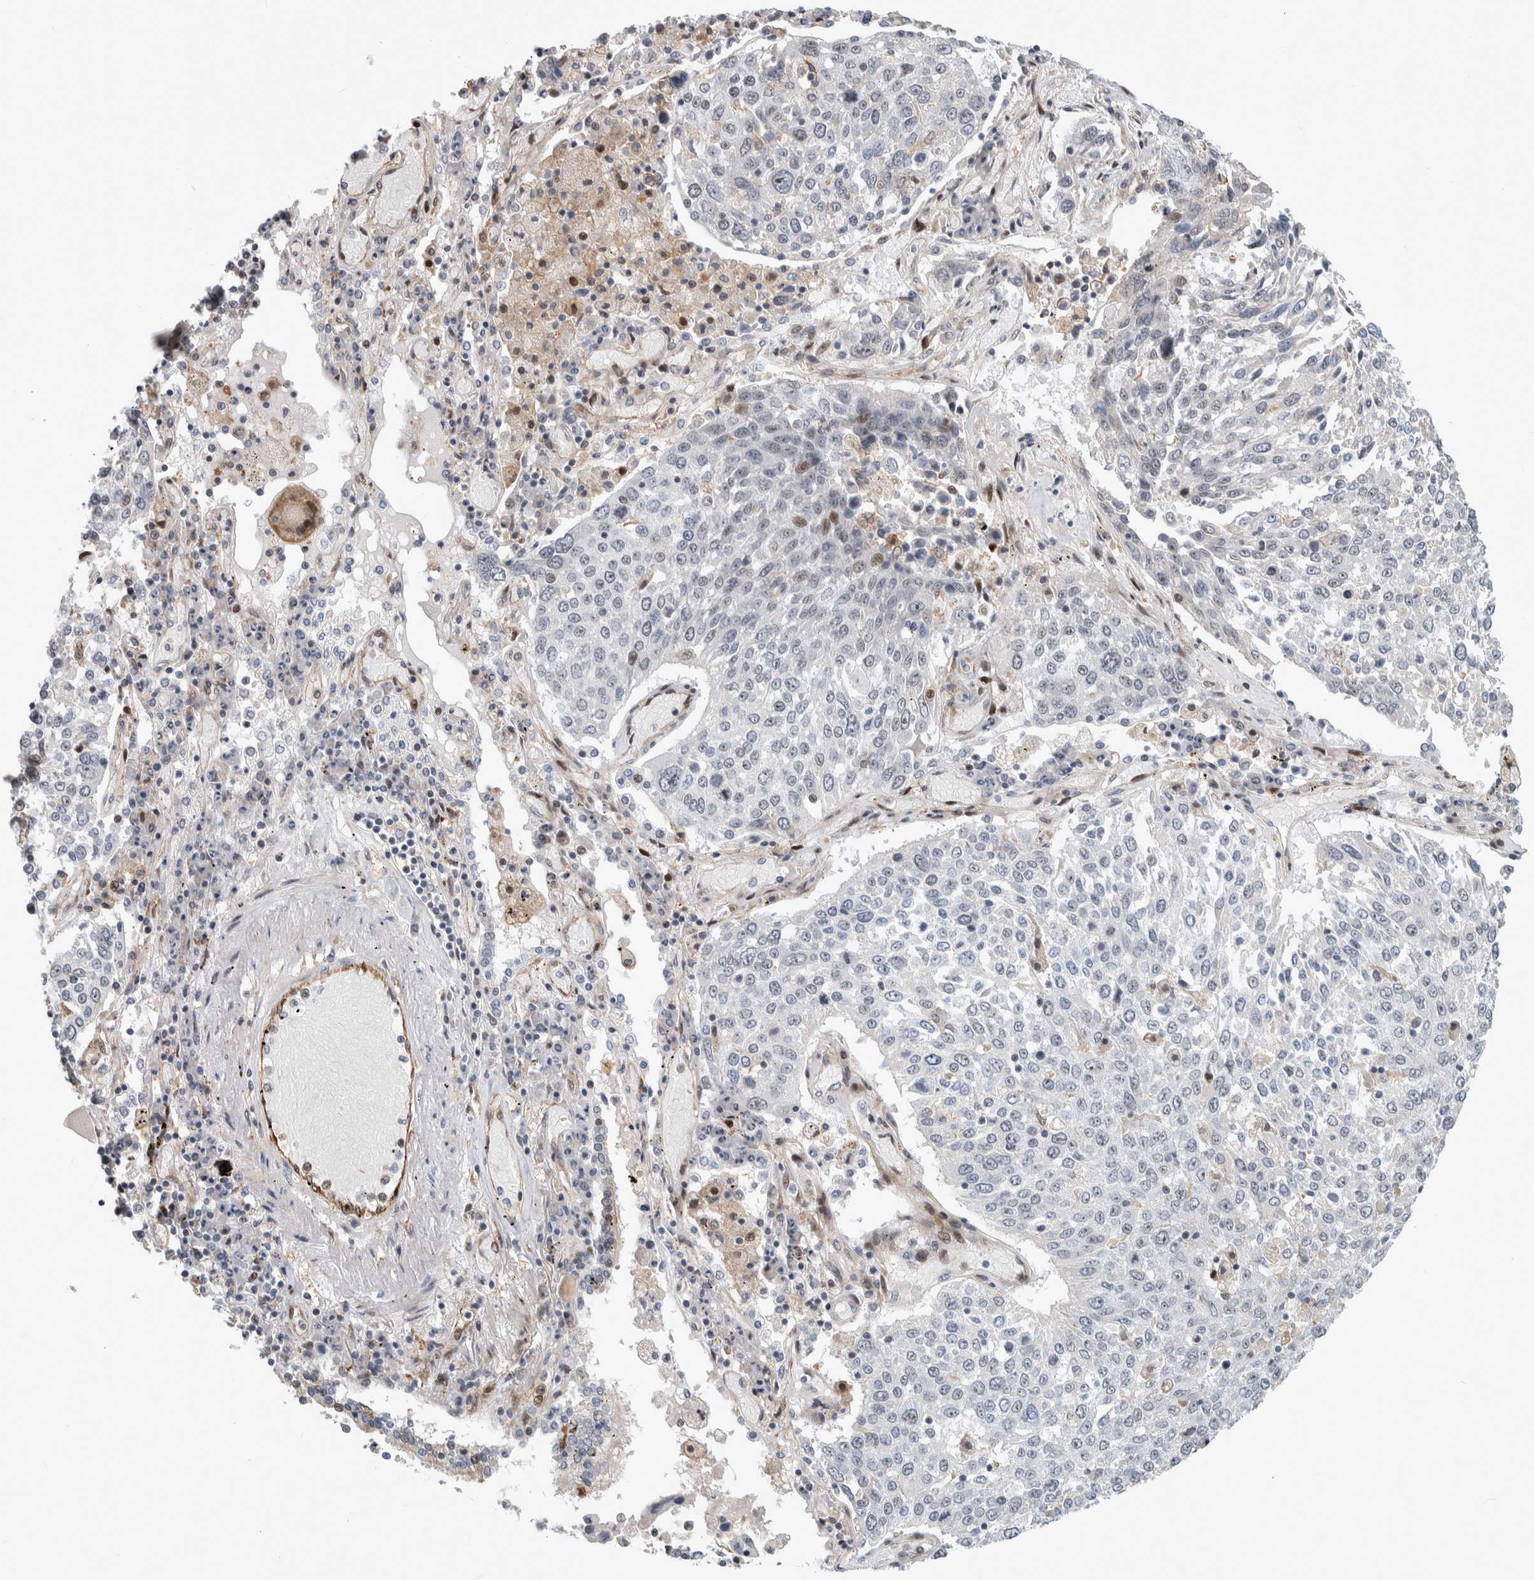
{"staining": {"intensity": "negative", "quantity": "none", "location": "none"}, "tissue": "lung cancer", "cell_type": "Tumor cells", "image_type": "cancer", "snomed": [{"axis": "morphology", "description": "Squamous cell carcinoma, NOS"}, {"axis": "topography", "description": "Lung"}], "caption": "Tumor cells are negative for protein expression in human lung cancer (squamous cell carcinoma).", "gene": "MSL1", "patient": {"sex": "male", "age": 65}}